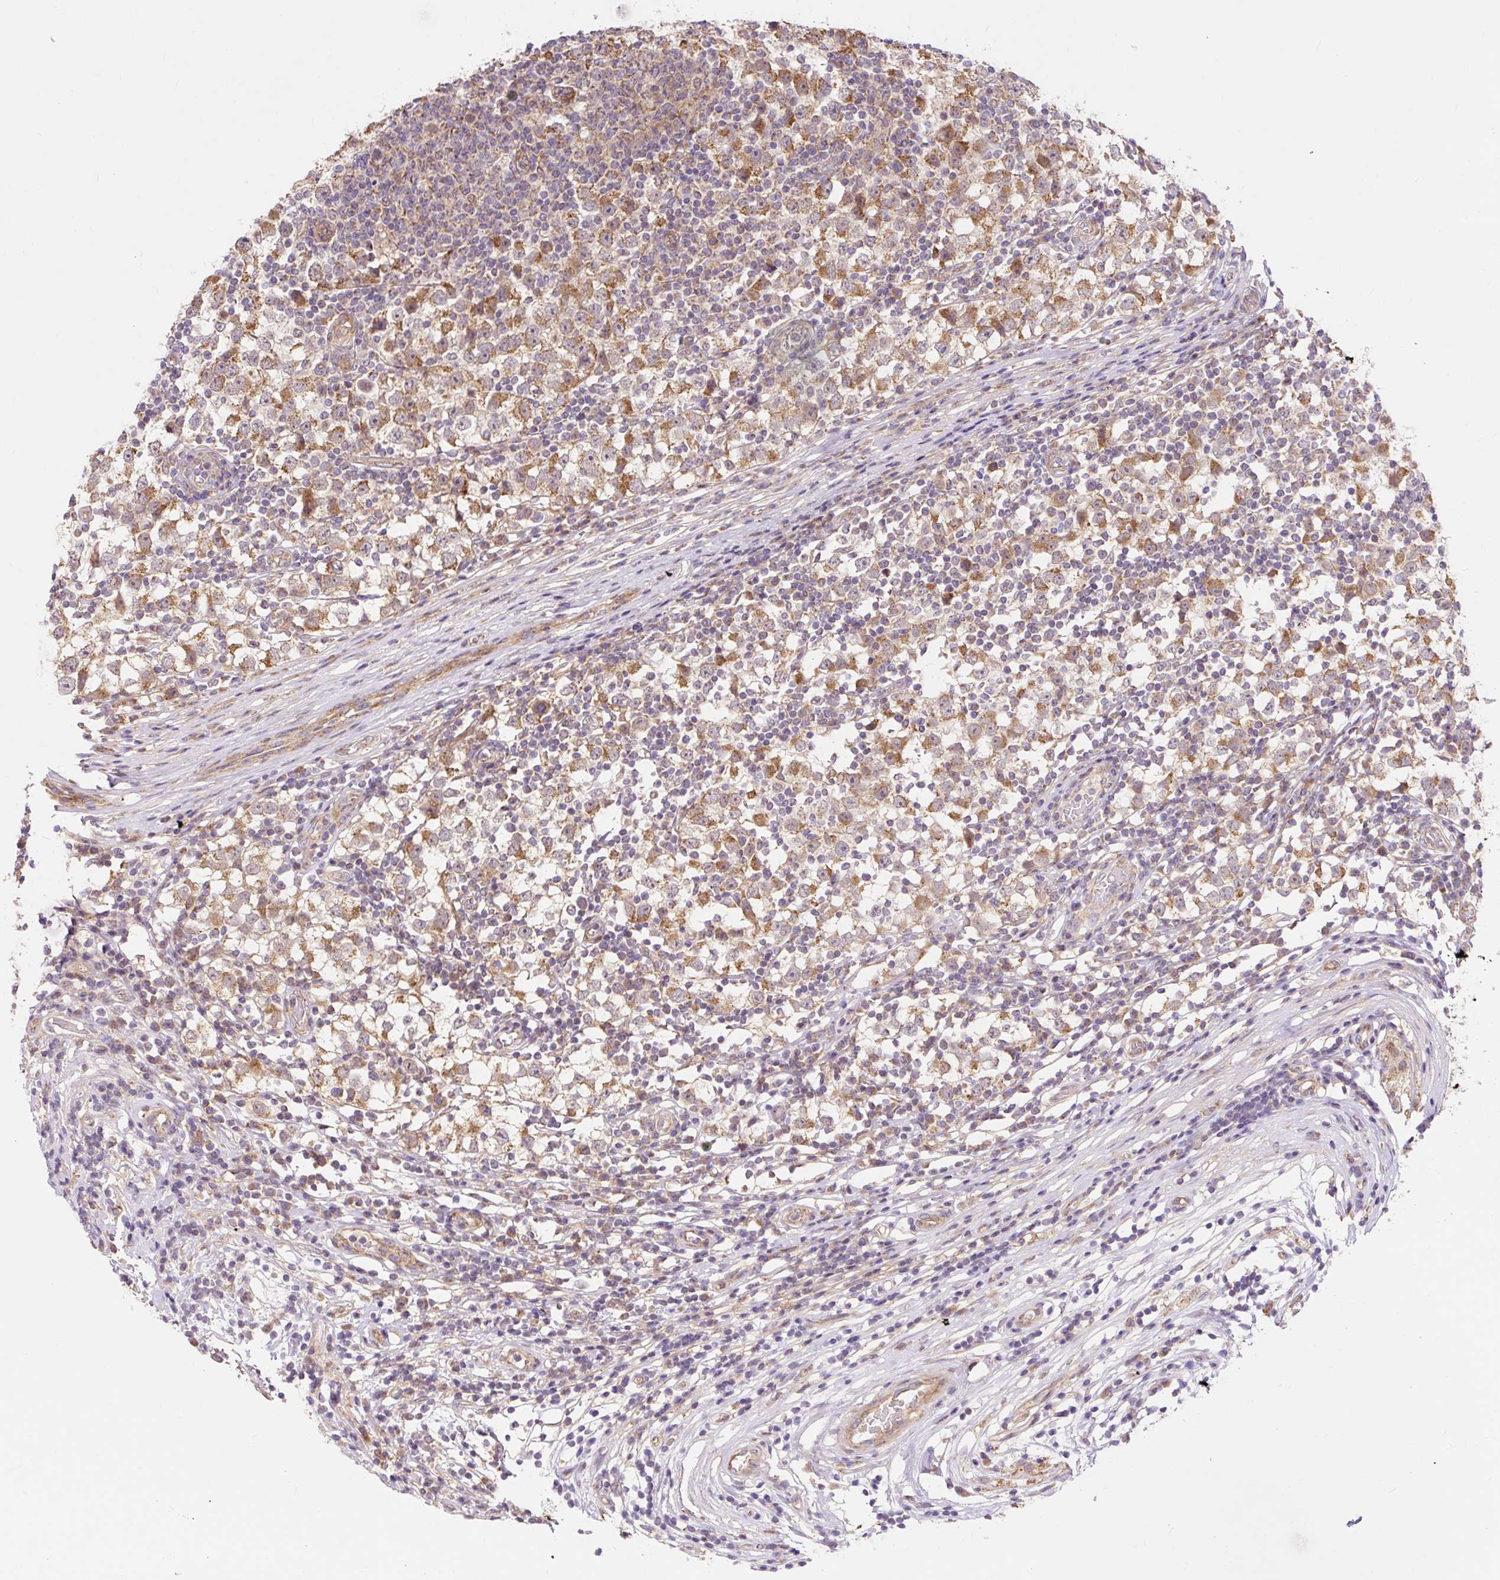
{"staining": {"intensity": "moderate", "quantity": ">75%", "location": "cytoplasmic/membranous"}, "tissue": "testis cancer", "cell_type": "Tumor cells", "image_type": "cancer", "snomed": [{"axis": "morphology", "description": "Seminoma, NOS"}, {"axis": "topography", "description": "Testis"}], "caption": "Immunohistochemical staining of human testis cancer (seminoma) shows moderate cytoplasmic/membranous protein expression in approximately >75% of tumor cells.", "gene": "TRIAP1", "patient": {"sex": "male", "age": 65}}